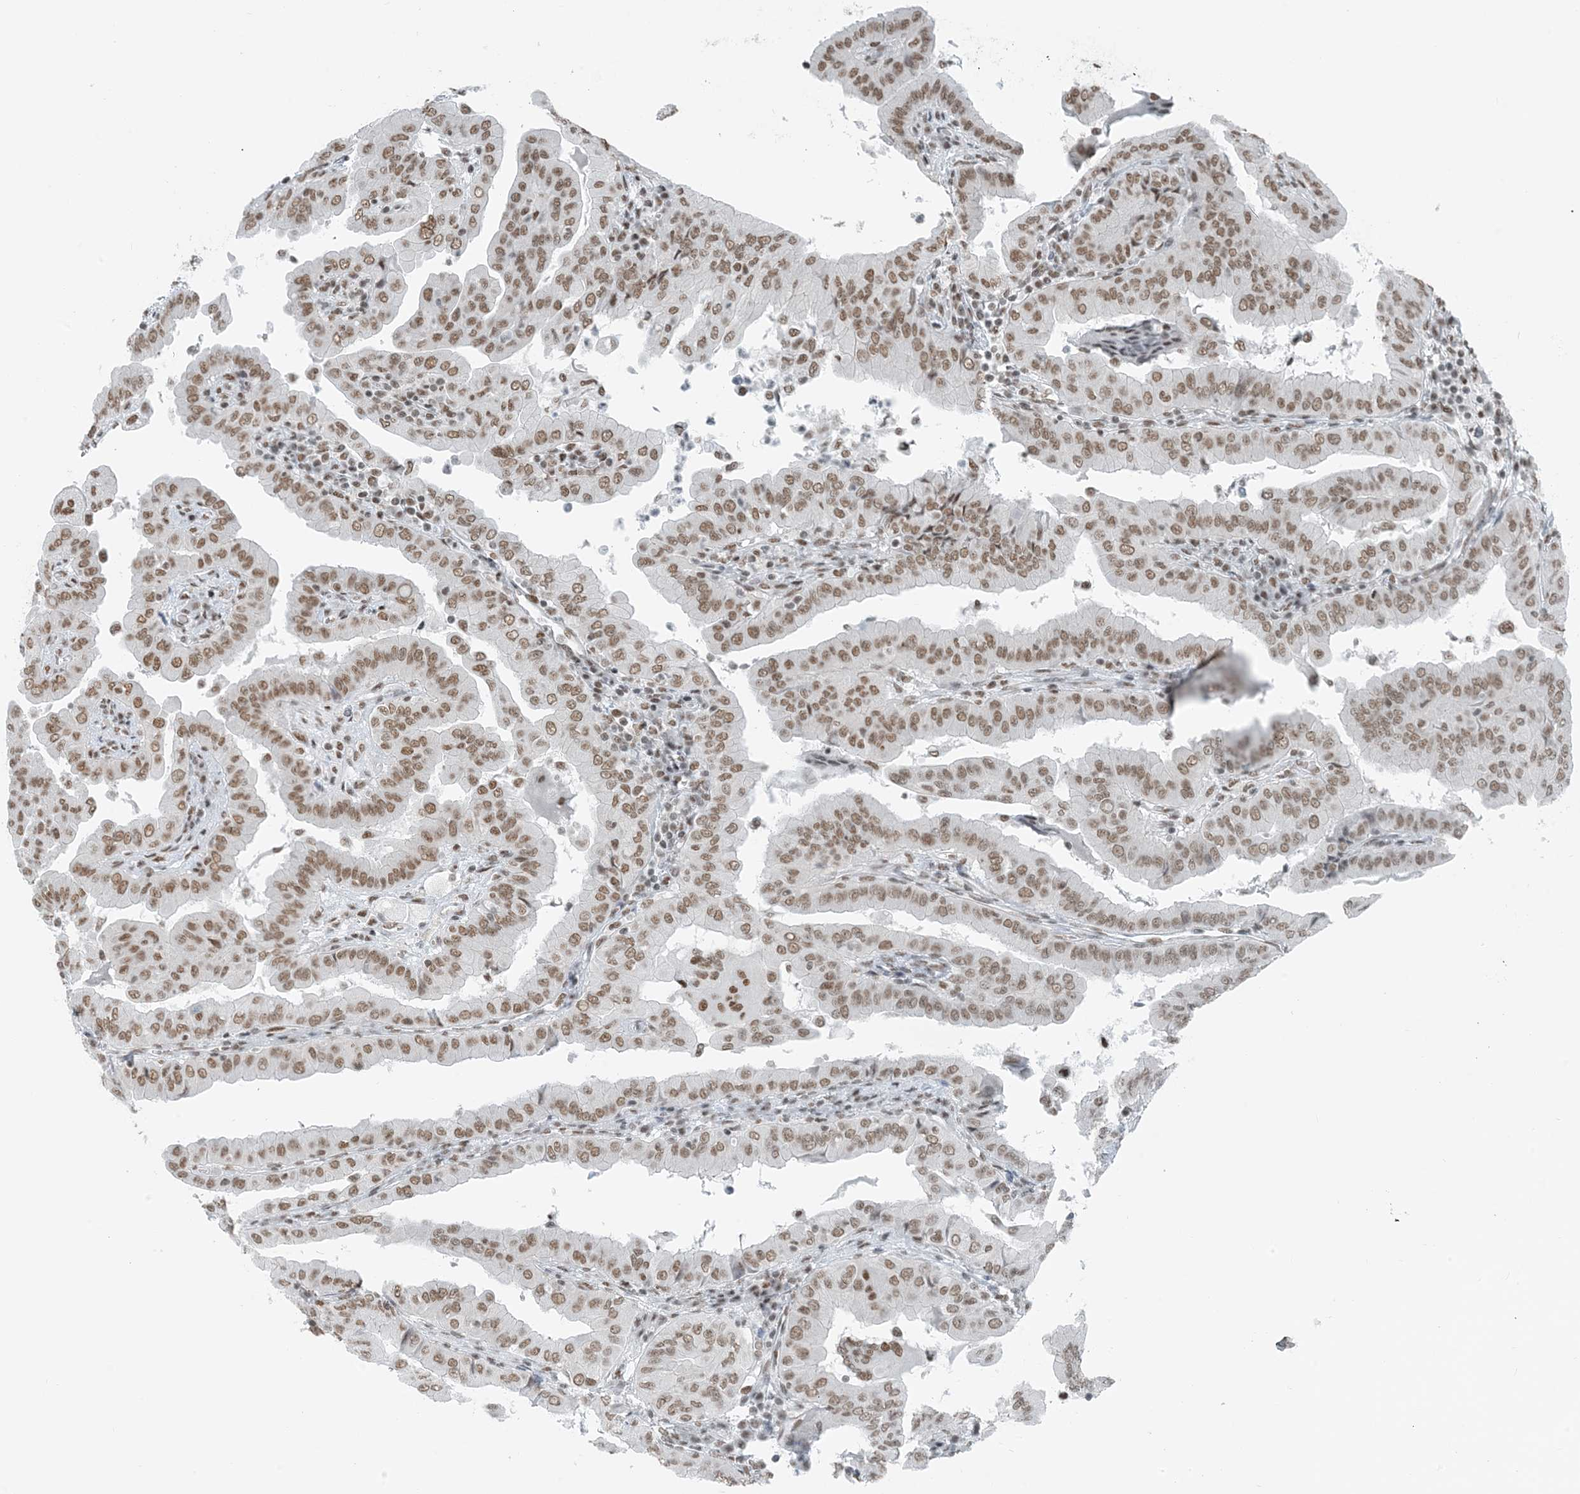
{"staining": {"intensity": "moderate", "quantity": ">75%", "location": "nuclear"}, "tissue": "thyroid cancer", "cell_type": "Tumor cells", "image_type": "cancer", "snomed": [{"axis": "morphology", "description": "Papillary adenocarcinoma, NOS"}, {"axis": "topography", "description": "Thyroid gland"}], "caption": "Thyroid cancer (papillary adenocarcinoma) stained with immunohistochemistry (IHC) demonstrates moderate nuclear staining in approximately >75% of tumor cells. The protein is shown in brown color, while the nuclei are stained blue.", "gene": "ZNF500", "patient": {"sex": "male", "age": 33}}